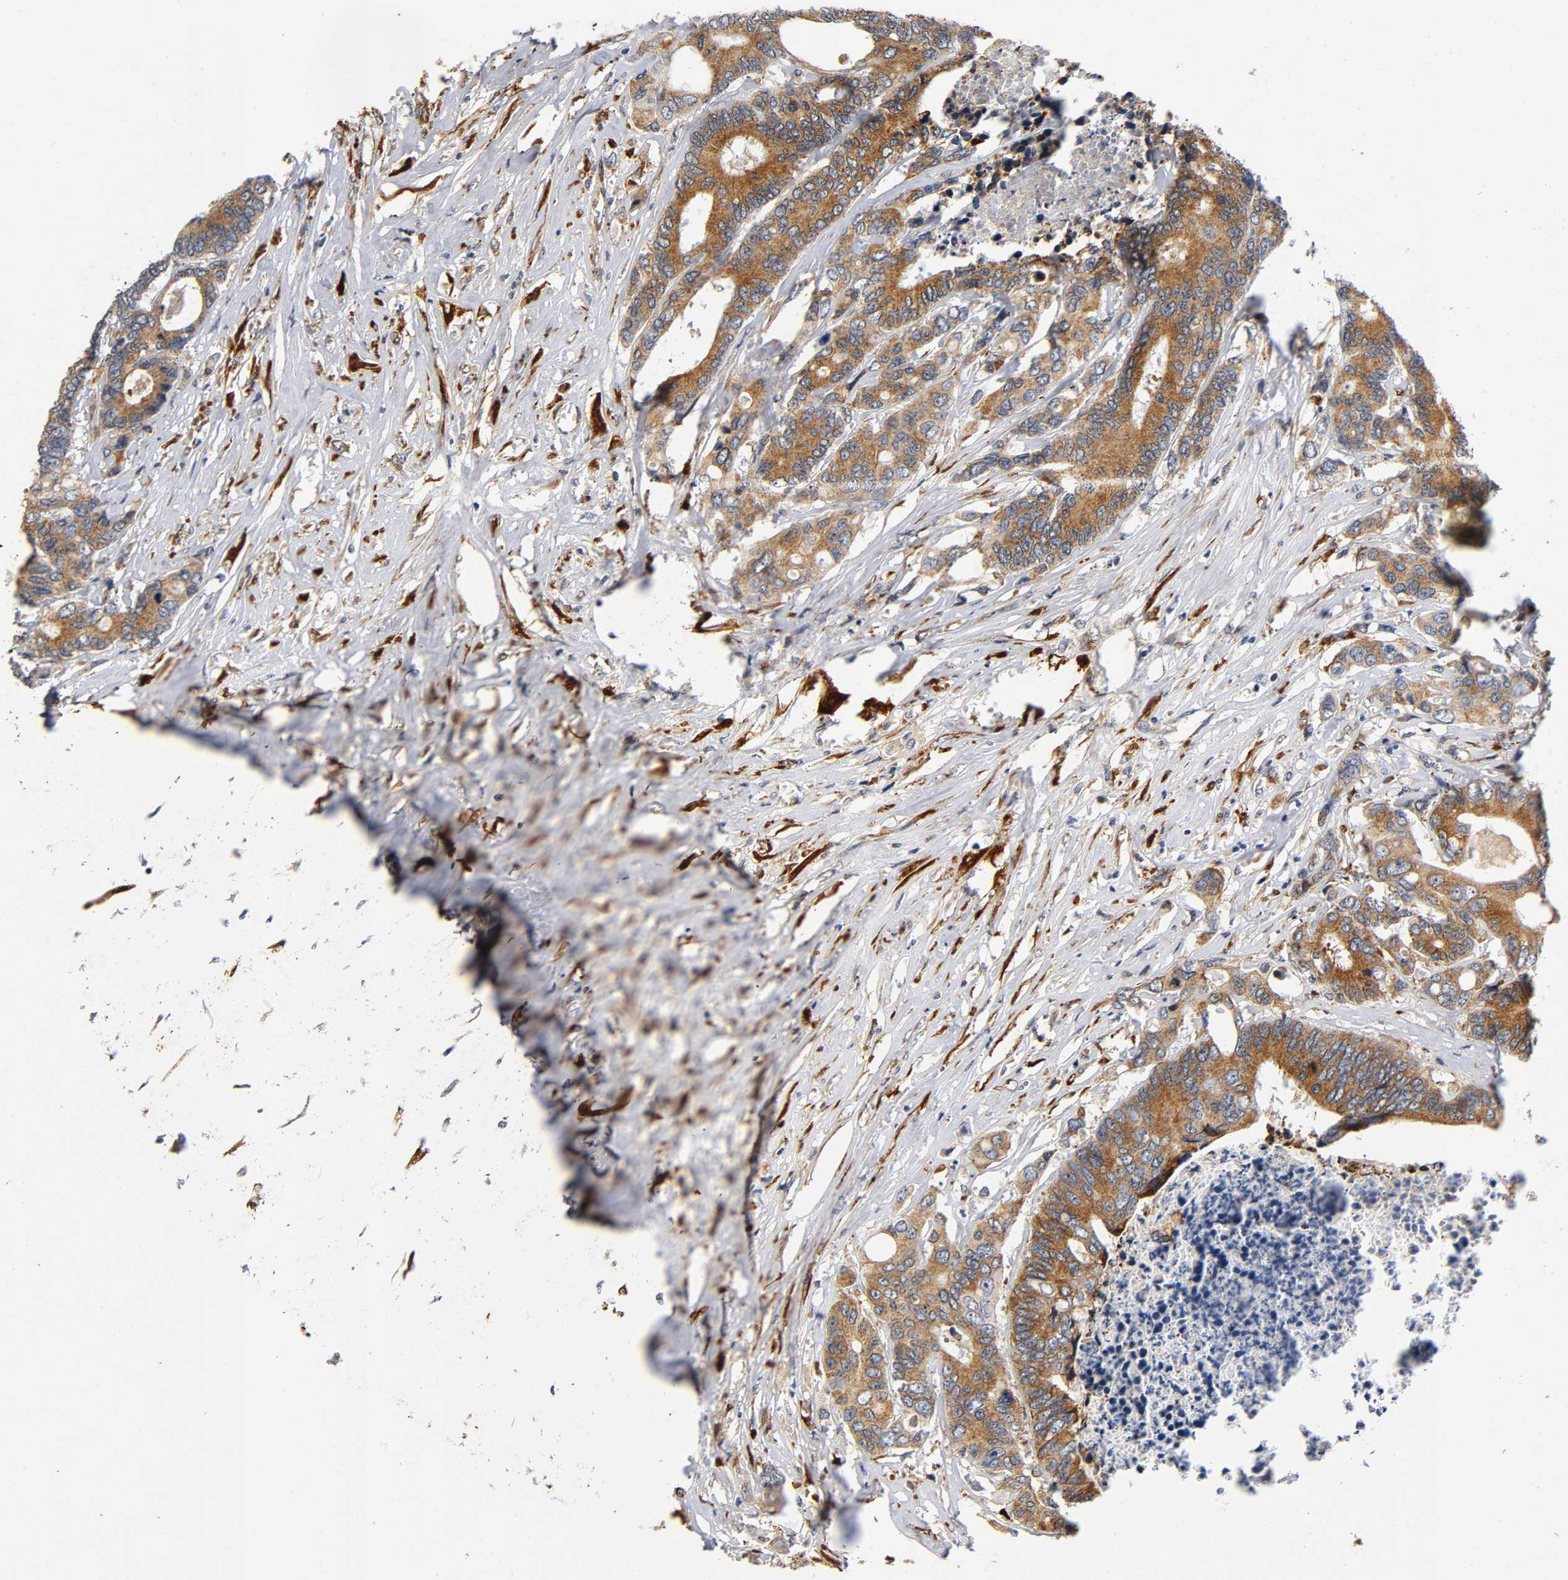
{"staining": {"intensity": "strong", "quantity": ">75%", "location": "cytoplasmic/membranous"}, "tissue": "colorectal cancer", "cell_type": "Tumor cells", "image_type": "cancer", "snomed": [{"axis": "morphology", "description": "Adenocarcinoma, NOS"}, {"axis": "topography", "description": "Rectum"}], "caption": "Tumor cells demonstrate strong cytoplasmic/membranous positivity in about >75% of cells in adenocarcinoma (colorectal).", "gene": "SOS2", "patient": {"sex": "male", "age": 55}}